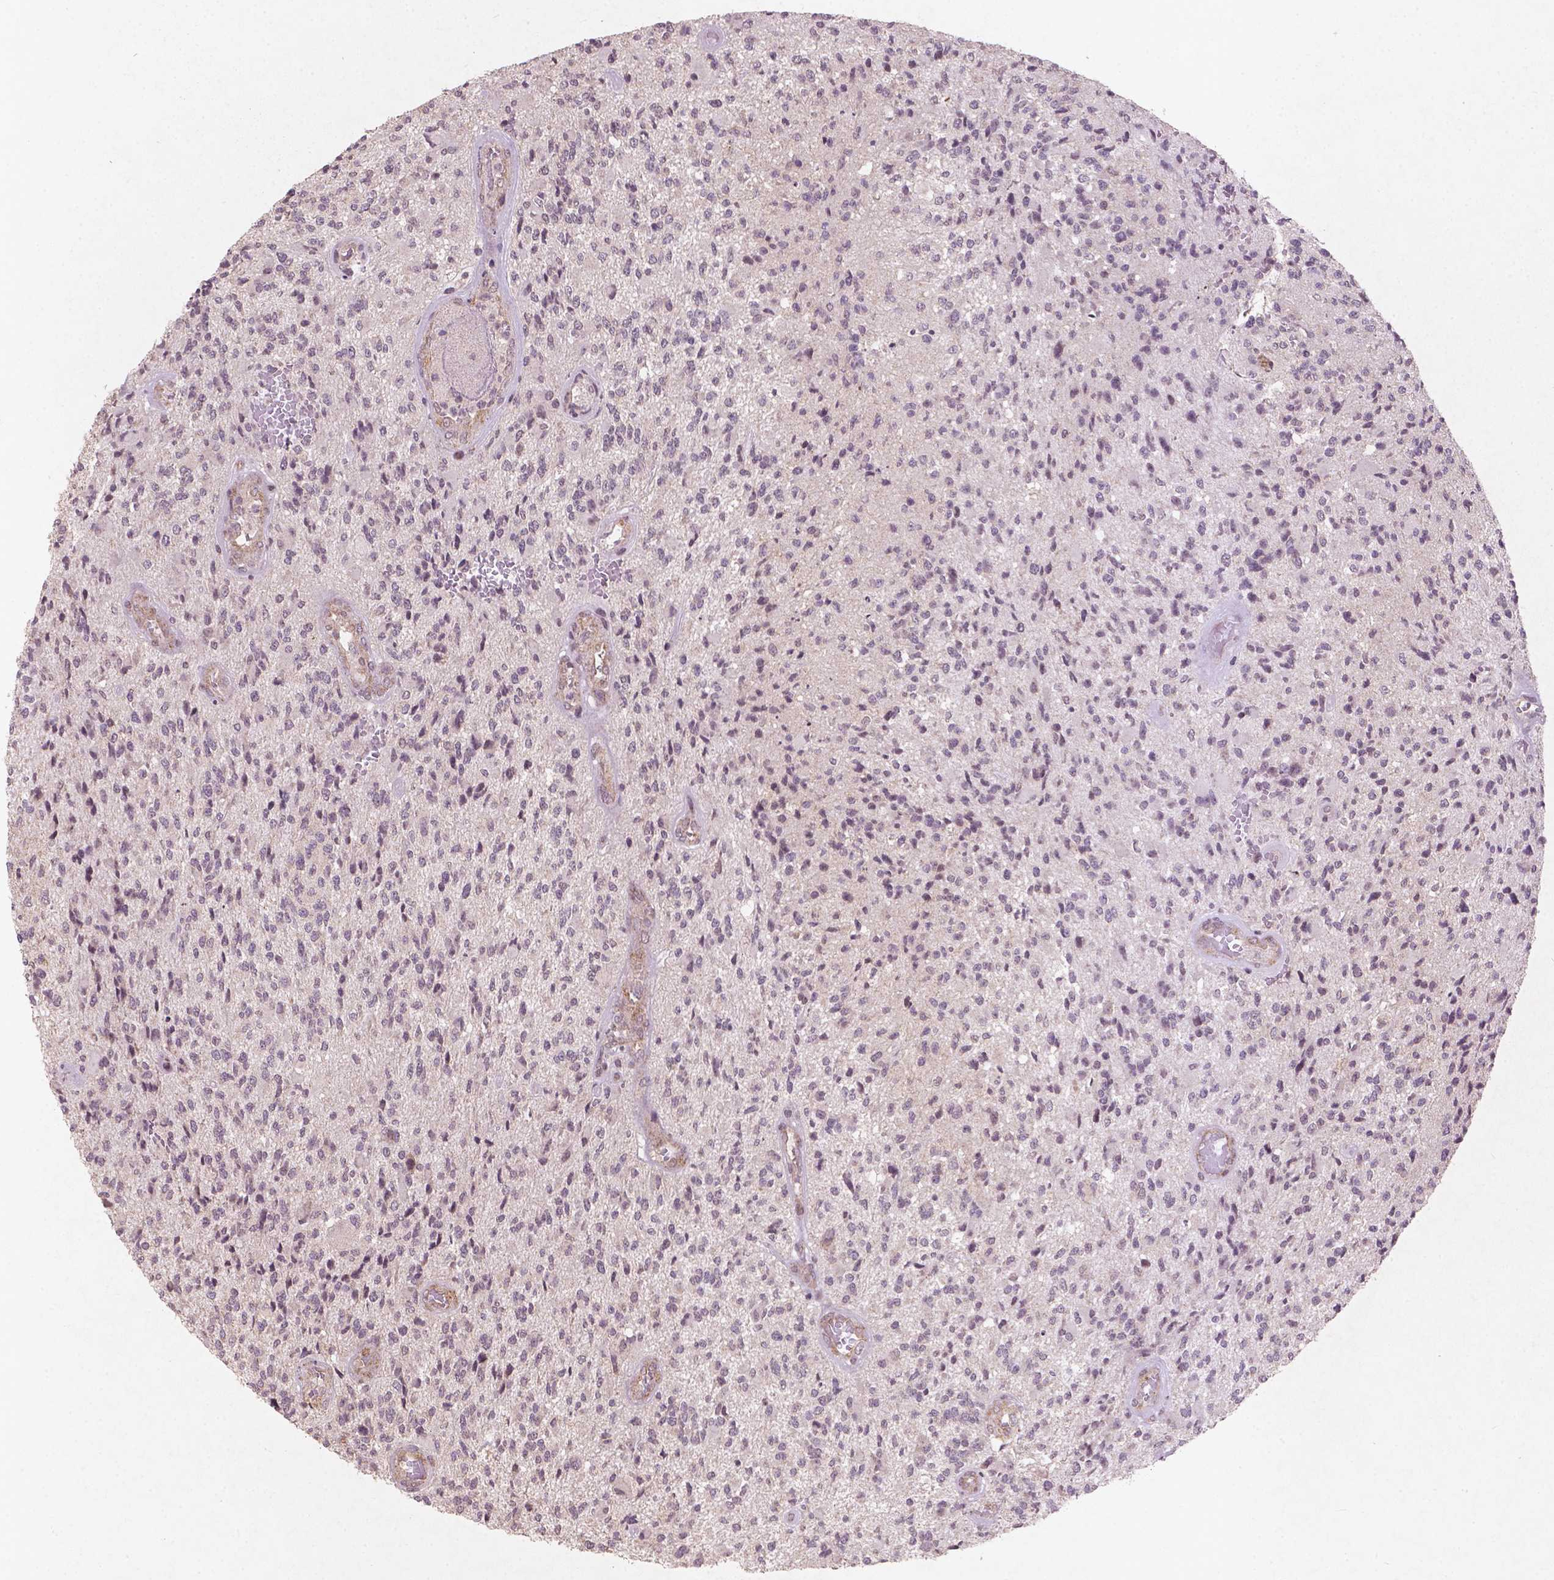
{"staining": {"intensity": "negative", "quantity": "none", "location": "none"}, "tissue": "glioma", "cell_type": "Tumor cells", "image_type": "cancer", "snomed": [{"axis": "morphology", "description": "Glioma, malignant, High grade"}, {"axis": "topography", "description": "Brain"}], "caption": "Glioma stained for a protein using immunohistochemistry (IHC) reveals no expression tumor cells.", "gene": "SMAD2", "patient": {"sex": "female", "age": 63}}